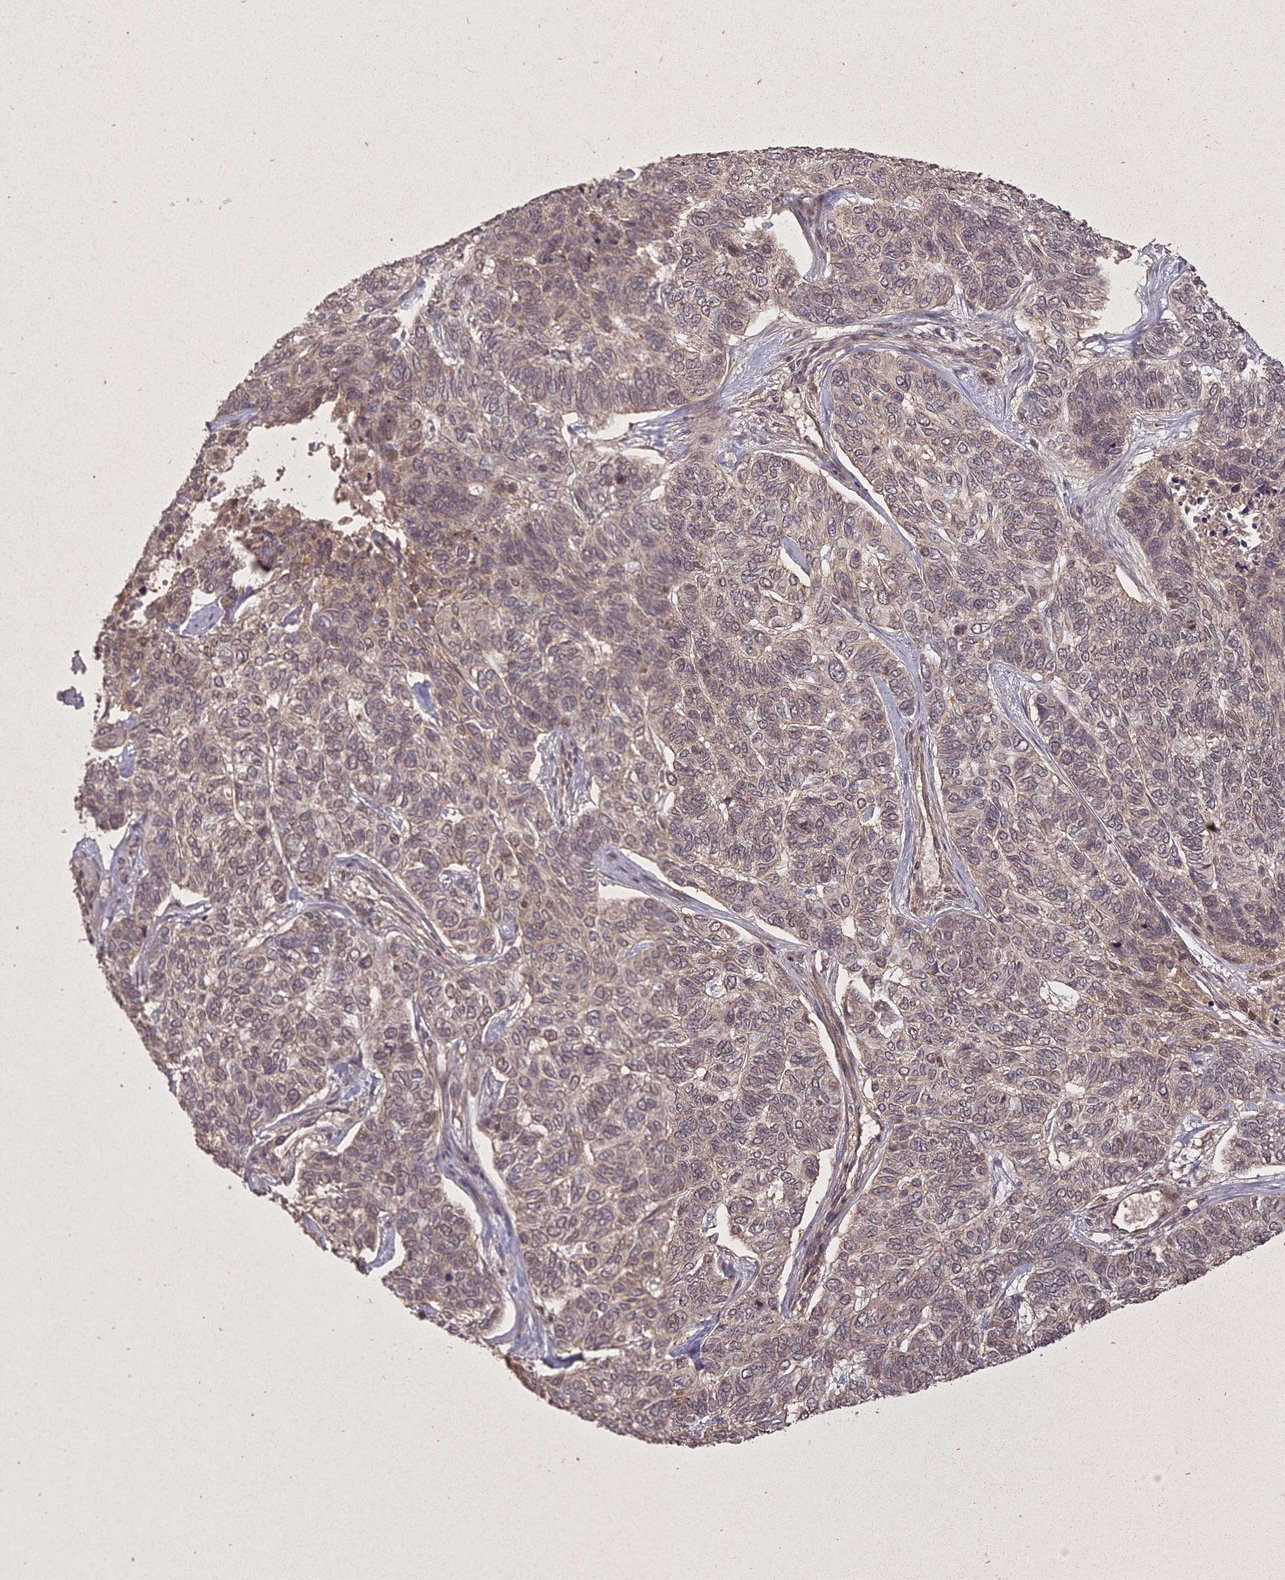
{"staining": {"intensity": "weak", "quantity": ">75%", "location": "nuclear"}, "tissue": "skin cancer", "cell_type": "Tumor cells", "image_type": "cancer", "snomed": [{"axis": "morphology", "description": "Basal cell carcinoma"}, {"axis": "topography", "description": "Skin"}], "caption": "There is low levels of weak nuclear expression in tumor cells of skin basal cell carcinoma, as demonstrated by immunohistochemical staining (brown color).", "gene": "ING5", "patient": {"sex": "female", "age": 65}}